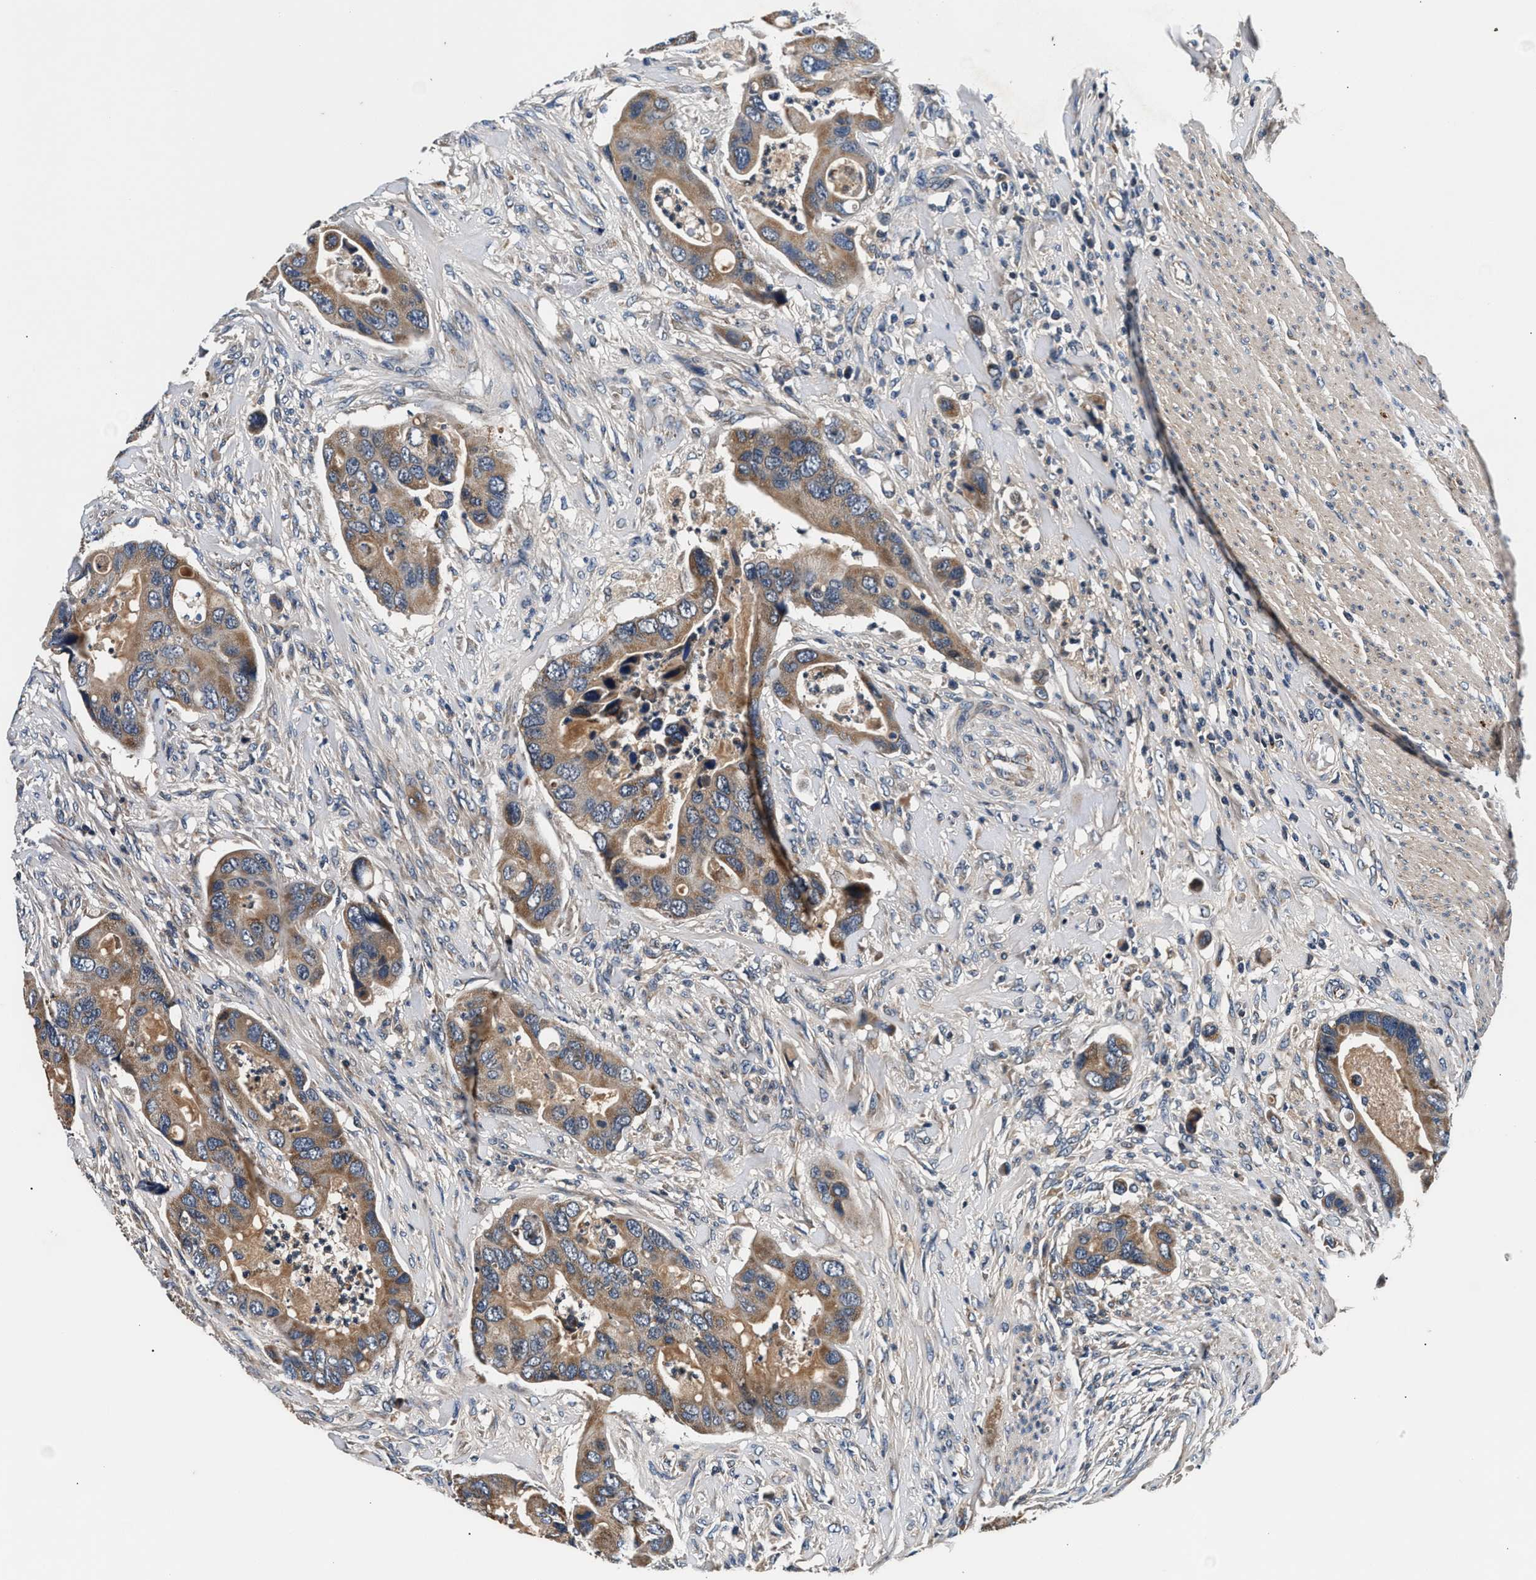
{"staining": {"intensity": "moderate", "quantity": ">75%", "location": "cytoplasmic/membranous"}, "tissue": "colorectal cancer", "cell_type": "Tumor cells", "image_type": "cancer", "snomed": [{"axis": "morphology", "description": "Adenocarcinoma, NOS"}, {"axis": "topography", "description": "Rectum"}], "caption": "Immunohistochemical staining of colorectal cancer (adenocarcinoma) reveals medium levels of moderate cytoplasmic/membranous protein positivity in about >75% of tumor cells.", "gene": "IMMT", "patient": {"sex": "female", "age": 57}}